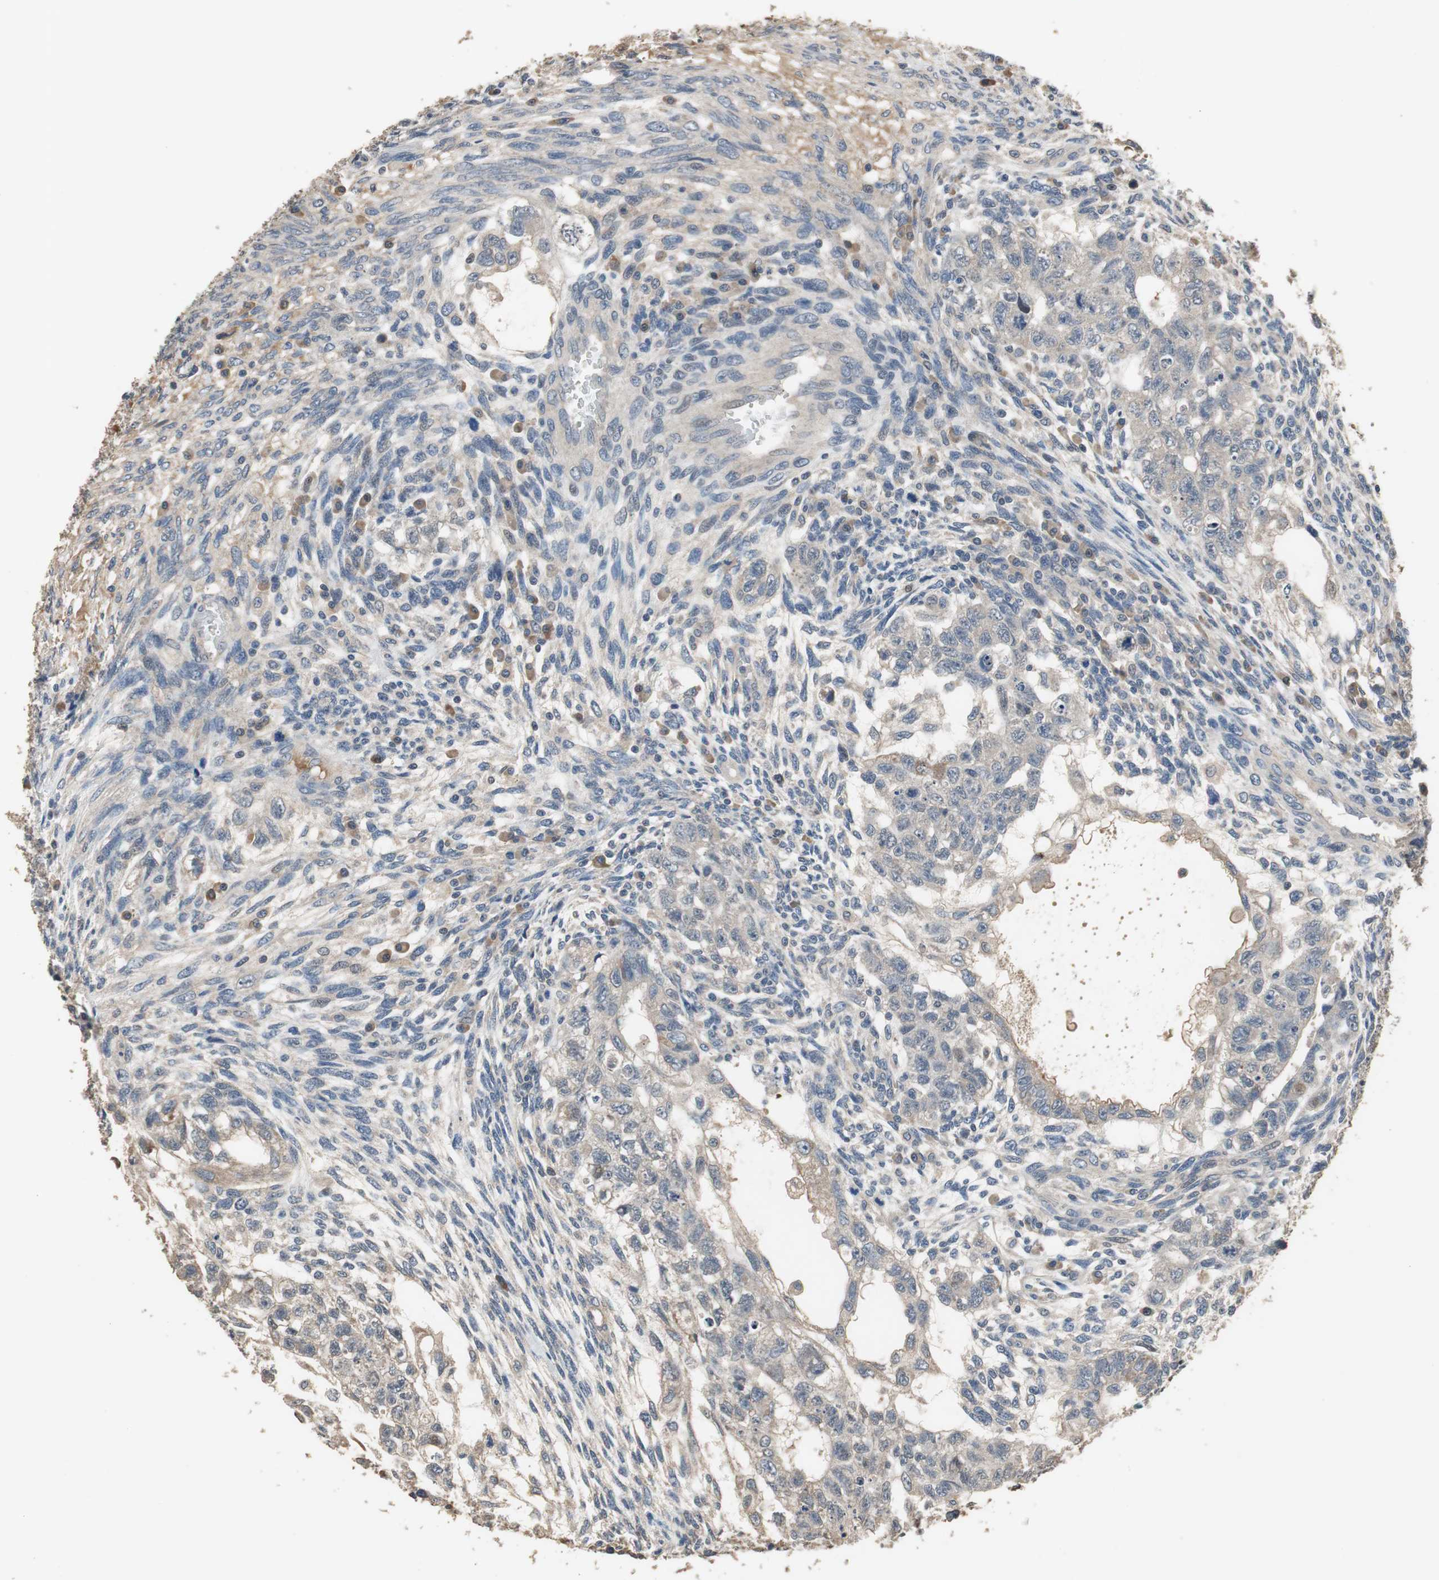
{"staining": {"intensity": "moderate", "quantity": "<25%", "location": "cytoplasmic/membranous"}, "tissue": "testis cancer", "cell_type": "Tumor cells", "image_type": "cancer", "snomed": [{"axis": "morphology", "description": "Normal tissue, NOS"}, {"axis": "morphology", "description": "Carcinoma, Embryonal, NOS"}, {"axis": "topography", "description": "Testis"}], "caption": "An IHC micrograph of neoplastic tissue is shown. Protein staining in brown shows moderate cytoplasmic/membranous positivity in embryonal carcinoma (testis) within tumor cells.", "gene": "PI4KB", "patient": {"sex": "male", "age": 36}}